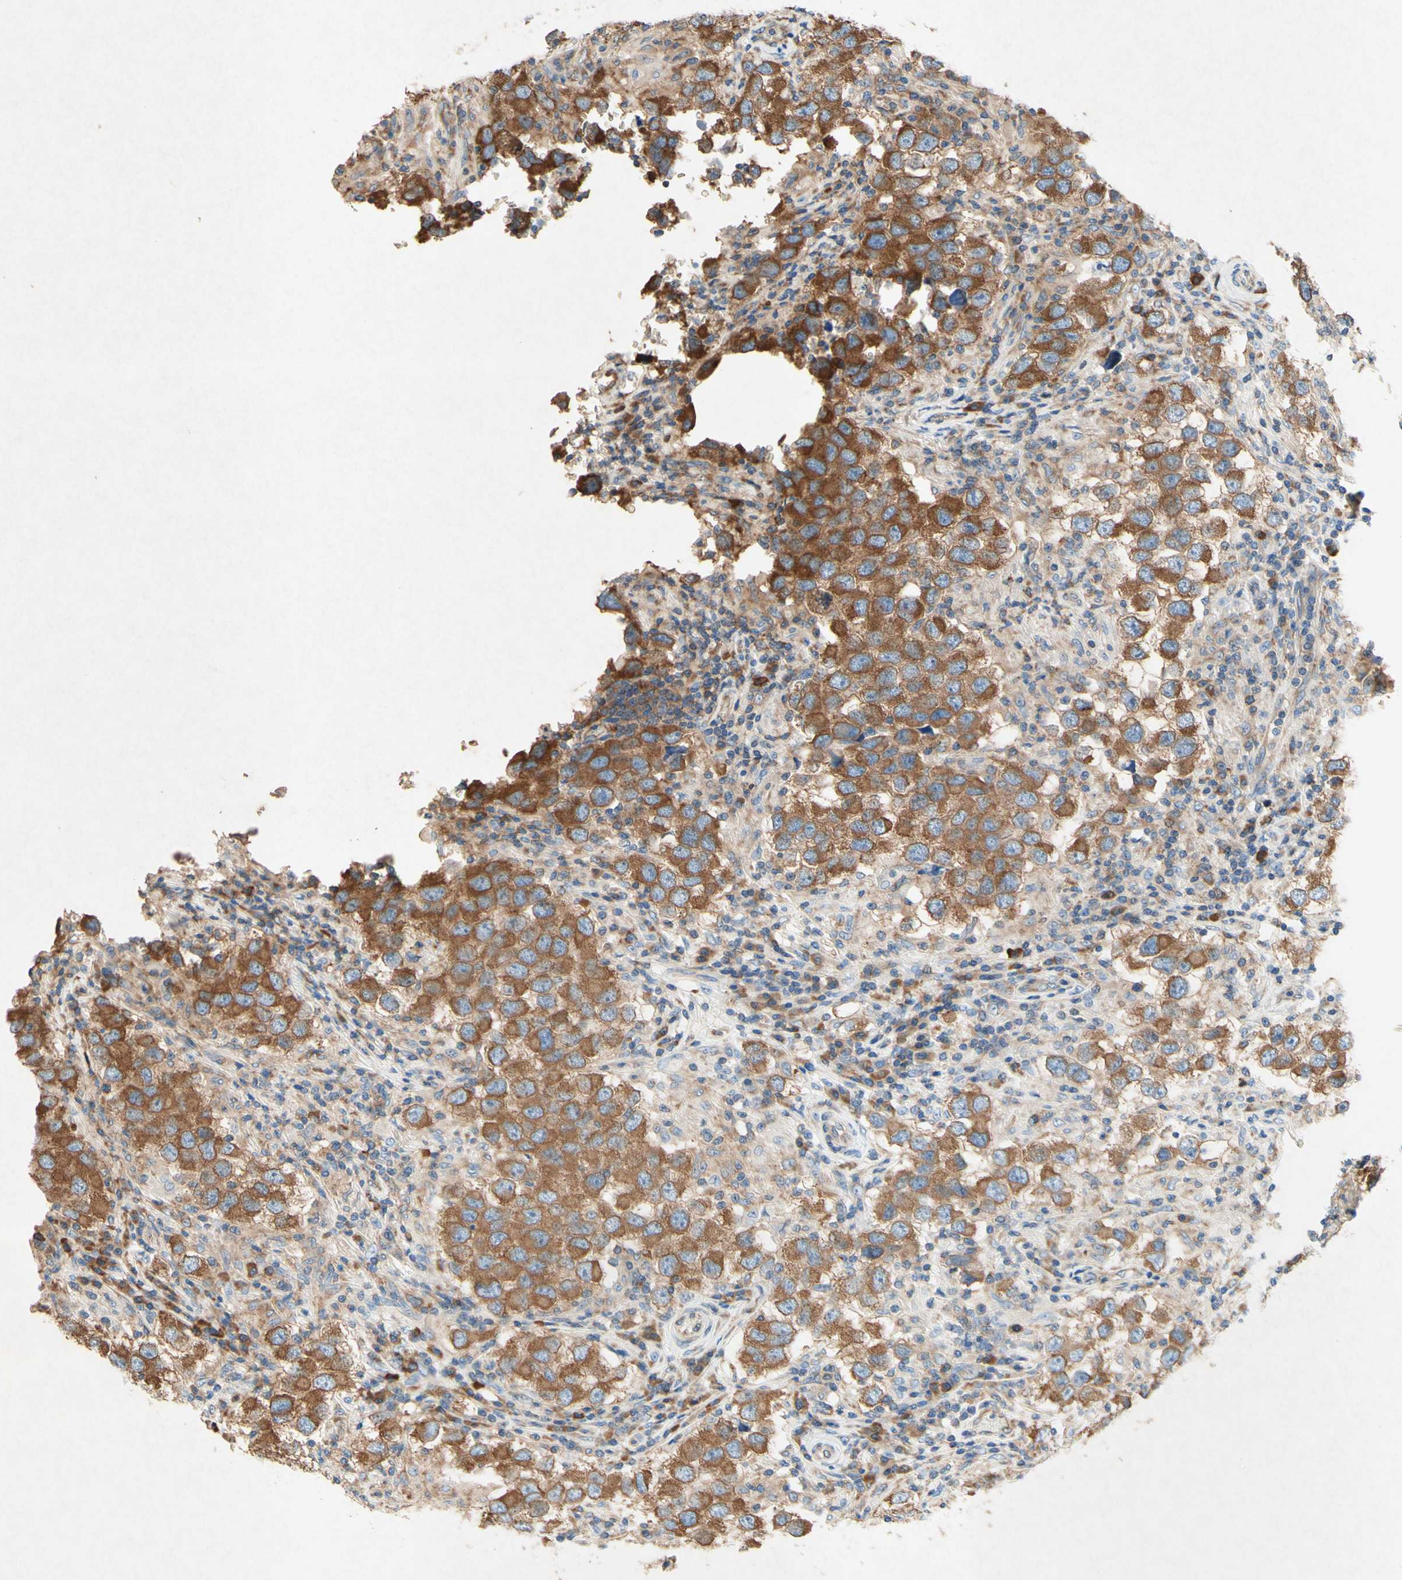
{"staining": {"intensity": "strong", "quantity": ">75%", "location": "cytoplasmic/membranous"}, "tissue": "testis cancer", "cell_type": "Tumor cells", "image_type": "cancer", "snomed": [{"axis": "morphology", "description": "Carcinoma, Embryonal, NOS"}, {"axis": "topography", "description": "Testis"}], "caption": "Human testis embryonal carcinoma stained with a brown dye shows strong cytoplasmic/membranous positive staining in about >75% of tumor cells.", "gene": "PABPC1", "patient": {"sex": "male", "age": 21}}